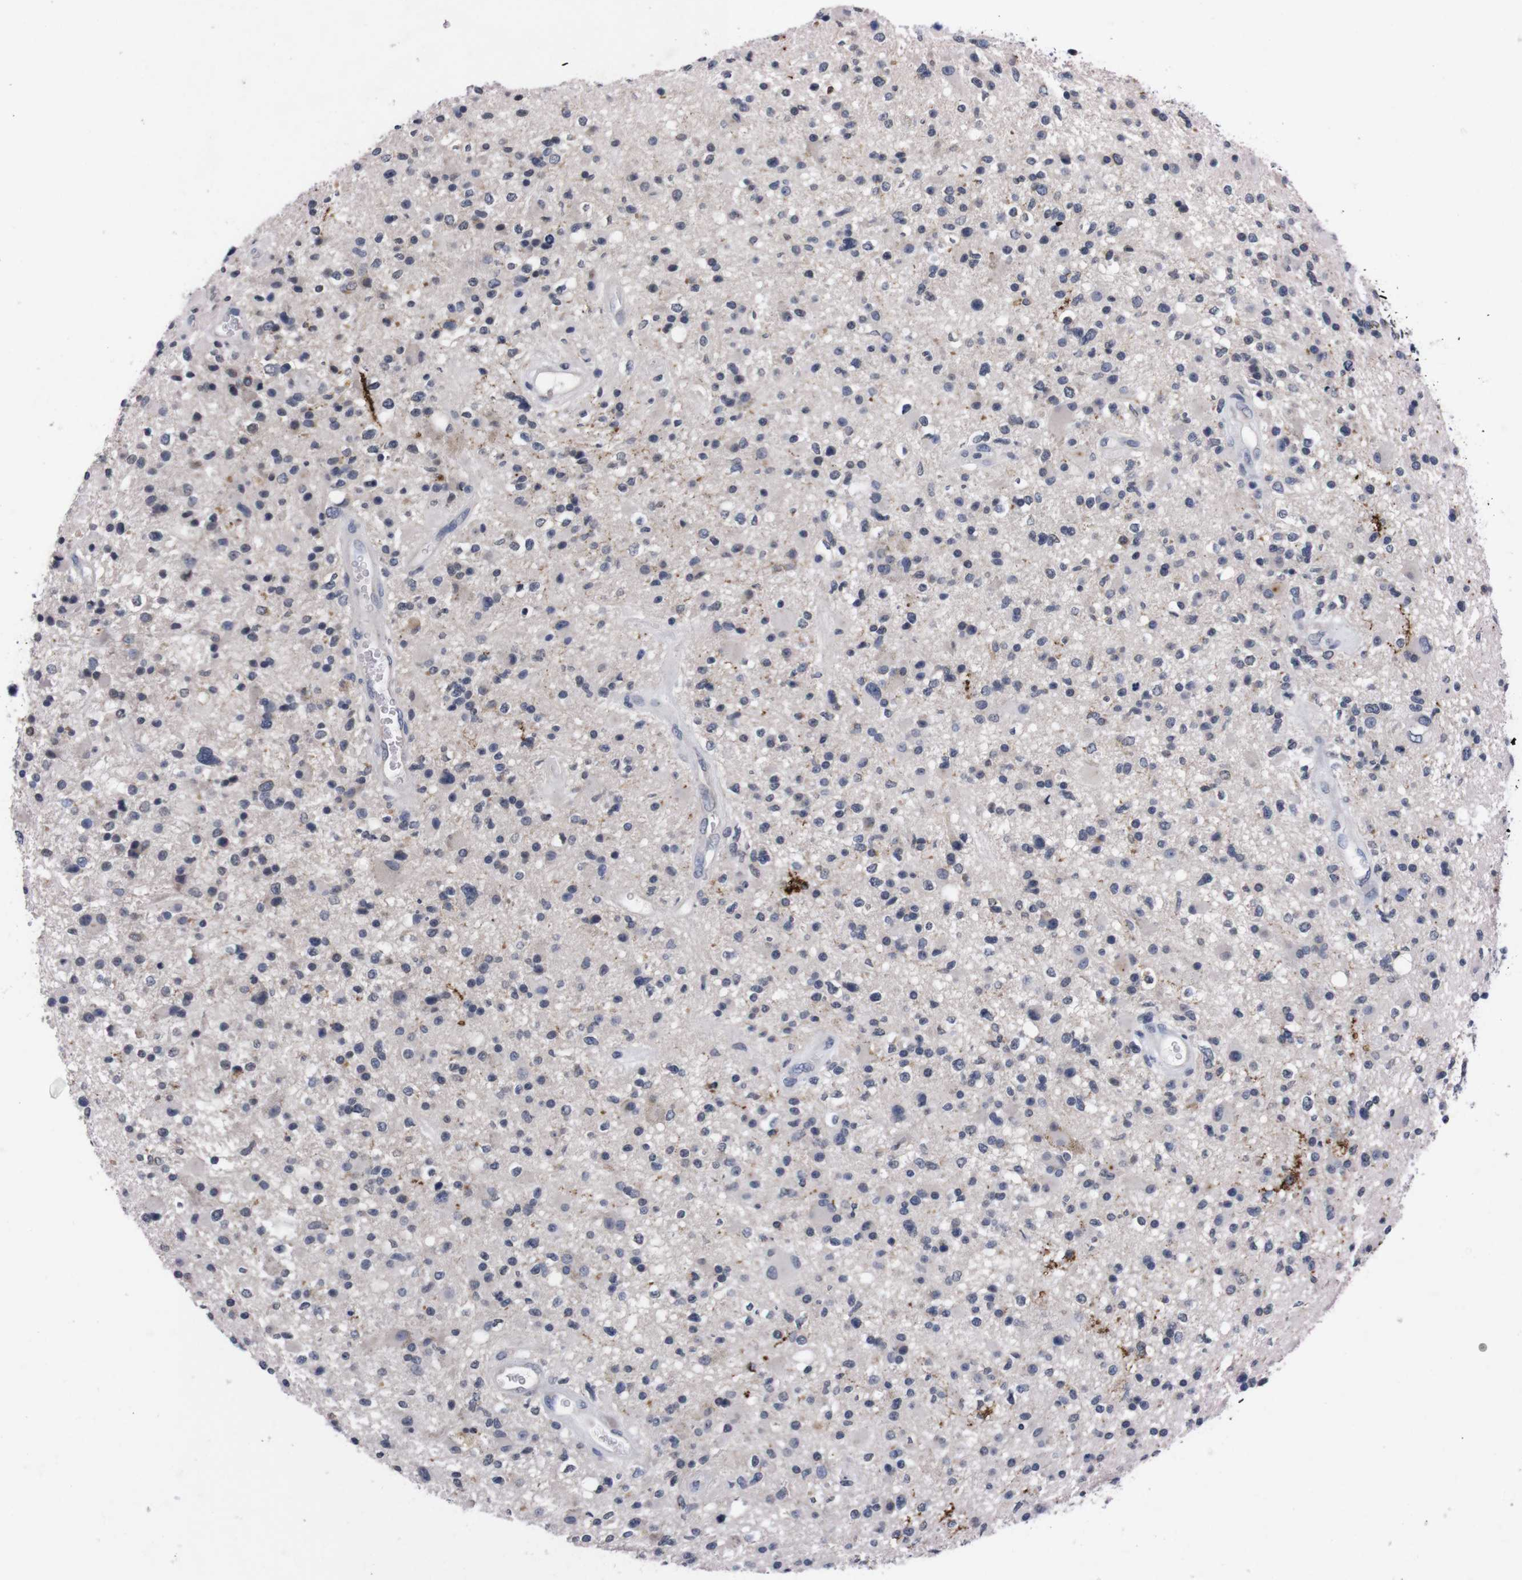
{"staining": {"intensity": "negative", "quantity": "none", "location": "none"}, "tissue": "glioma", "cell_type": "Tumor cells", "image_type": "cancer", "snomed": [{"axis": "morphology", "description": "Glioma, malignant, High grade"}, {"axis": "topography", "description": "Brain"}], "caption": "Immunohistochemistry (IHC) image of neoplastic tissue: human malignant high-grade glioma stained with DAB (3,3'-diaminobenzidine) demonstrates no significant protein staining in tumor cells.", "gene": "TNFRSF21", "patient": {"sex": "male", "age": 33}}